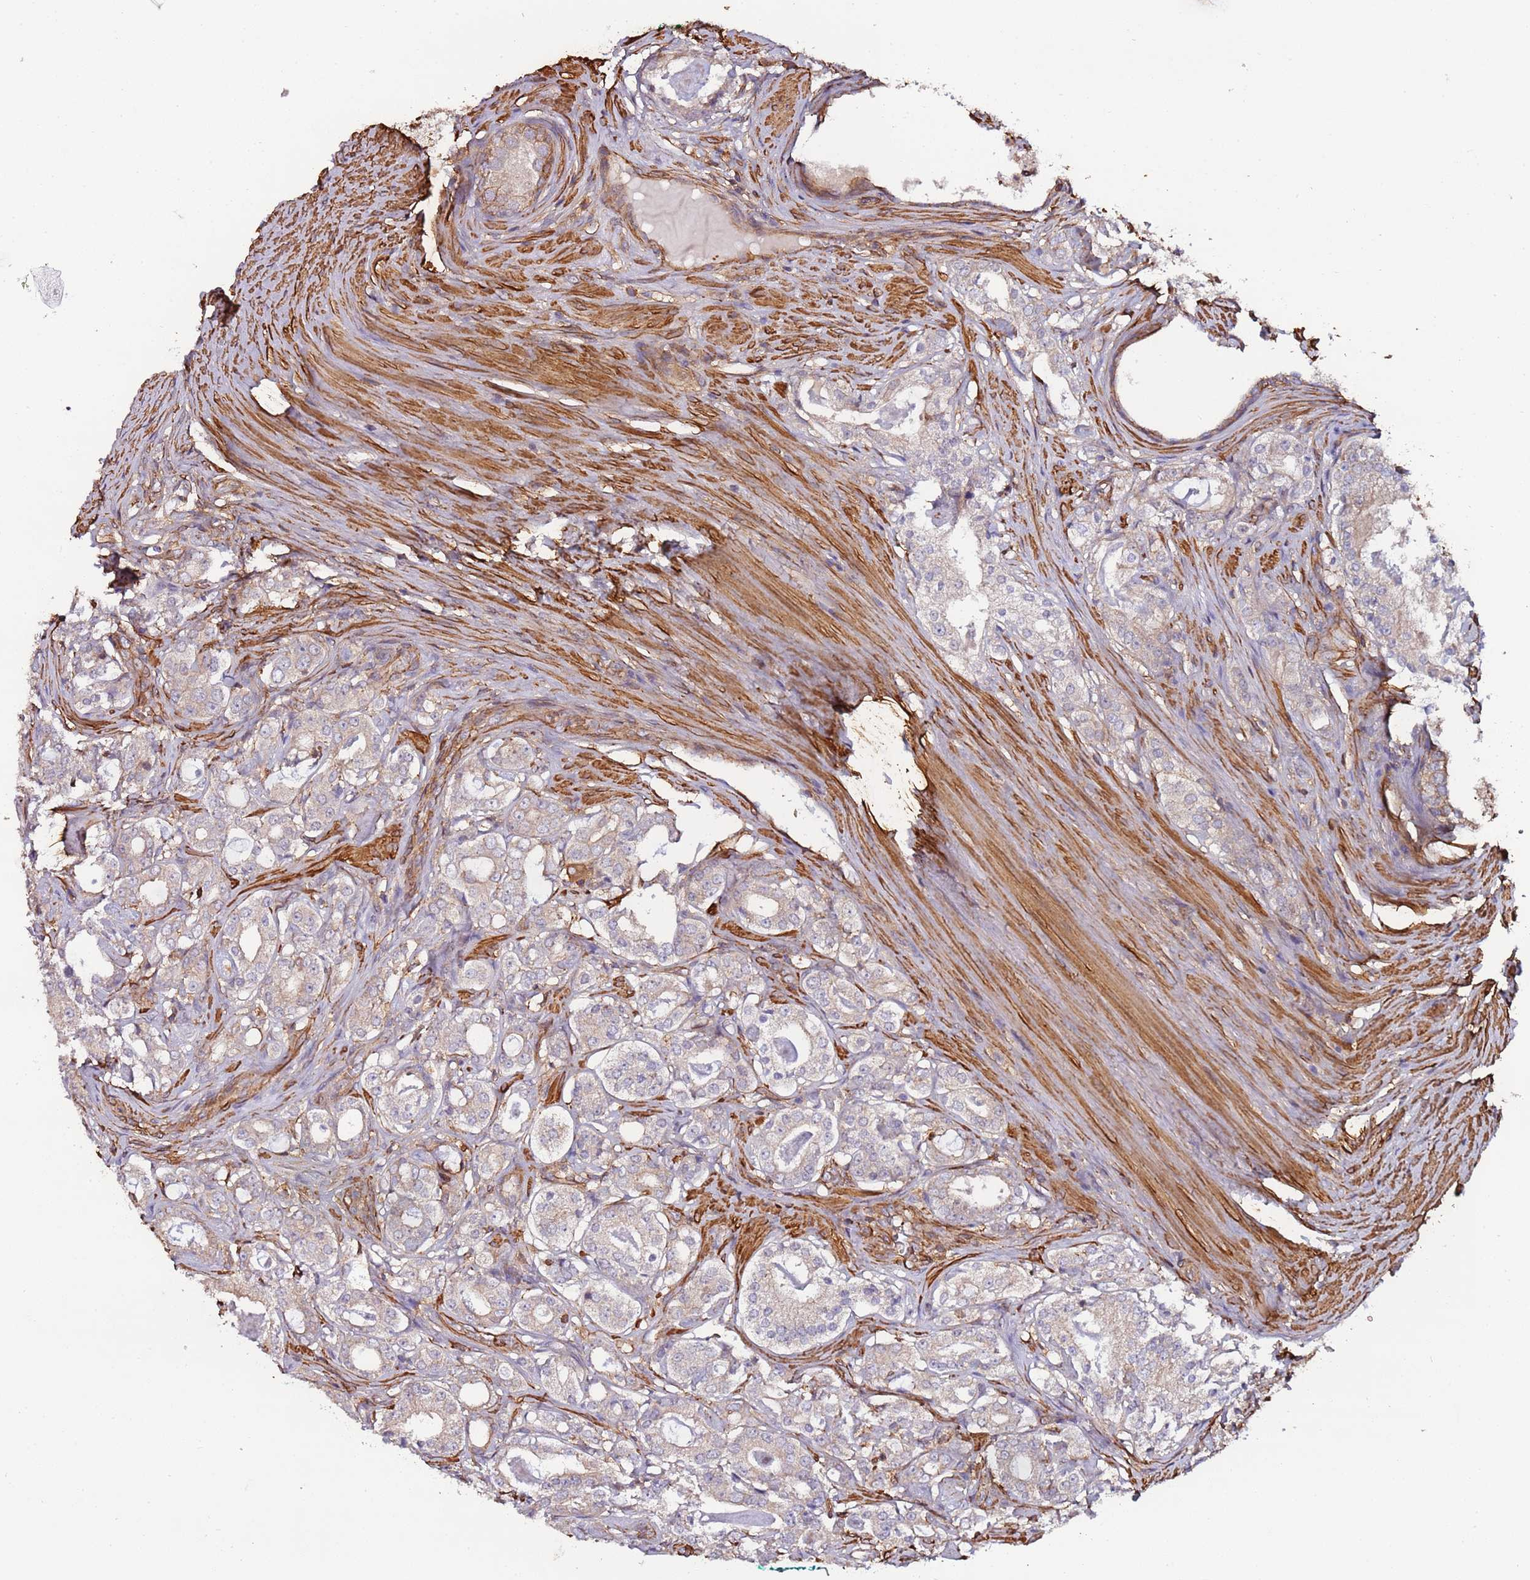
{"staining": {"intensity": "weak", "quantity": ">75%", "location": "cytoplasmic/membranous"}, "tissue": "prostate cancer", "cell_type": "Tumor cells", "image_type": "cancer", "snomed": [{"axis": "morphology", "description": "Adenocarcinoma, High grade"}, {"axis": "topography", "description": "Prostate"}], "caption": "This is a histology image of IHC staining of high-grade adenocarcinoma (prostate), which shows weak positivity in the cytoplasmic/membranous of tumor cells.", "gene": "CYP2U1", "patient": {"sex": "male", "age": 63}}